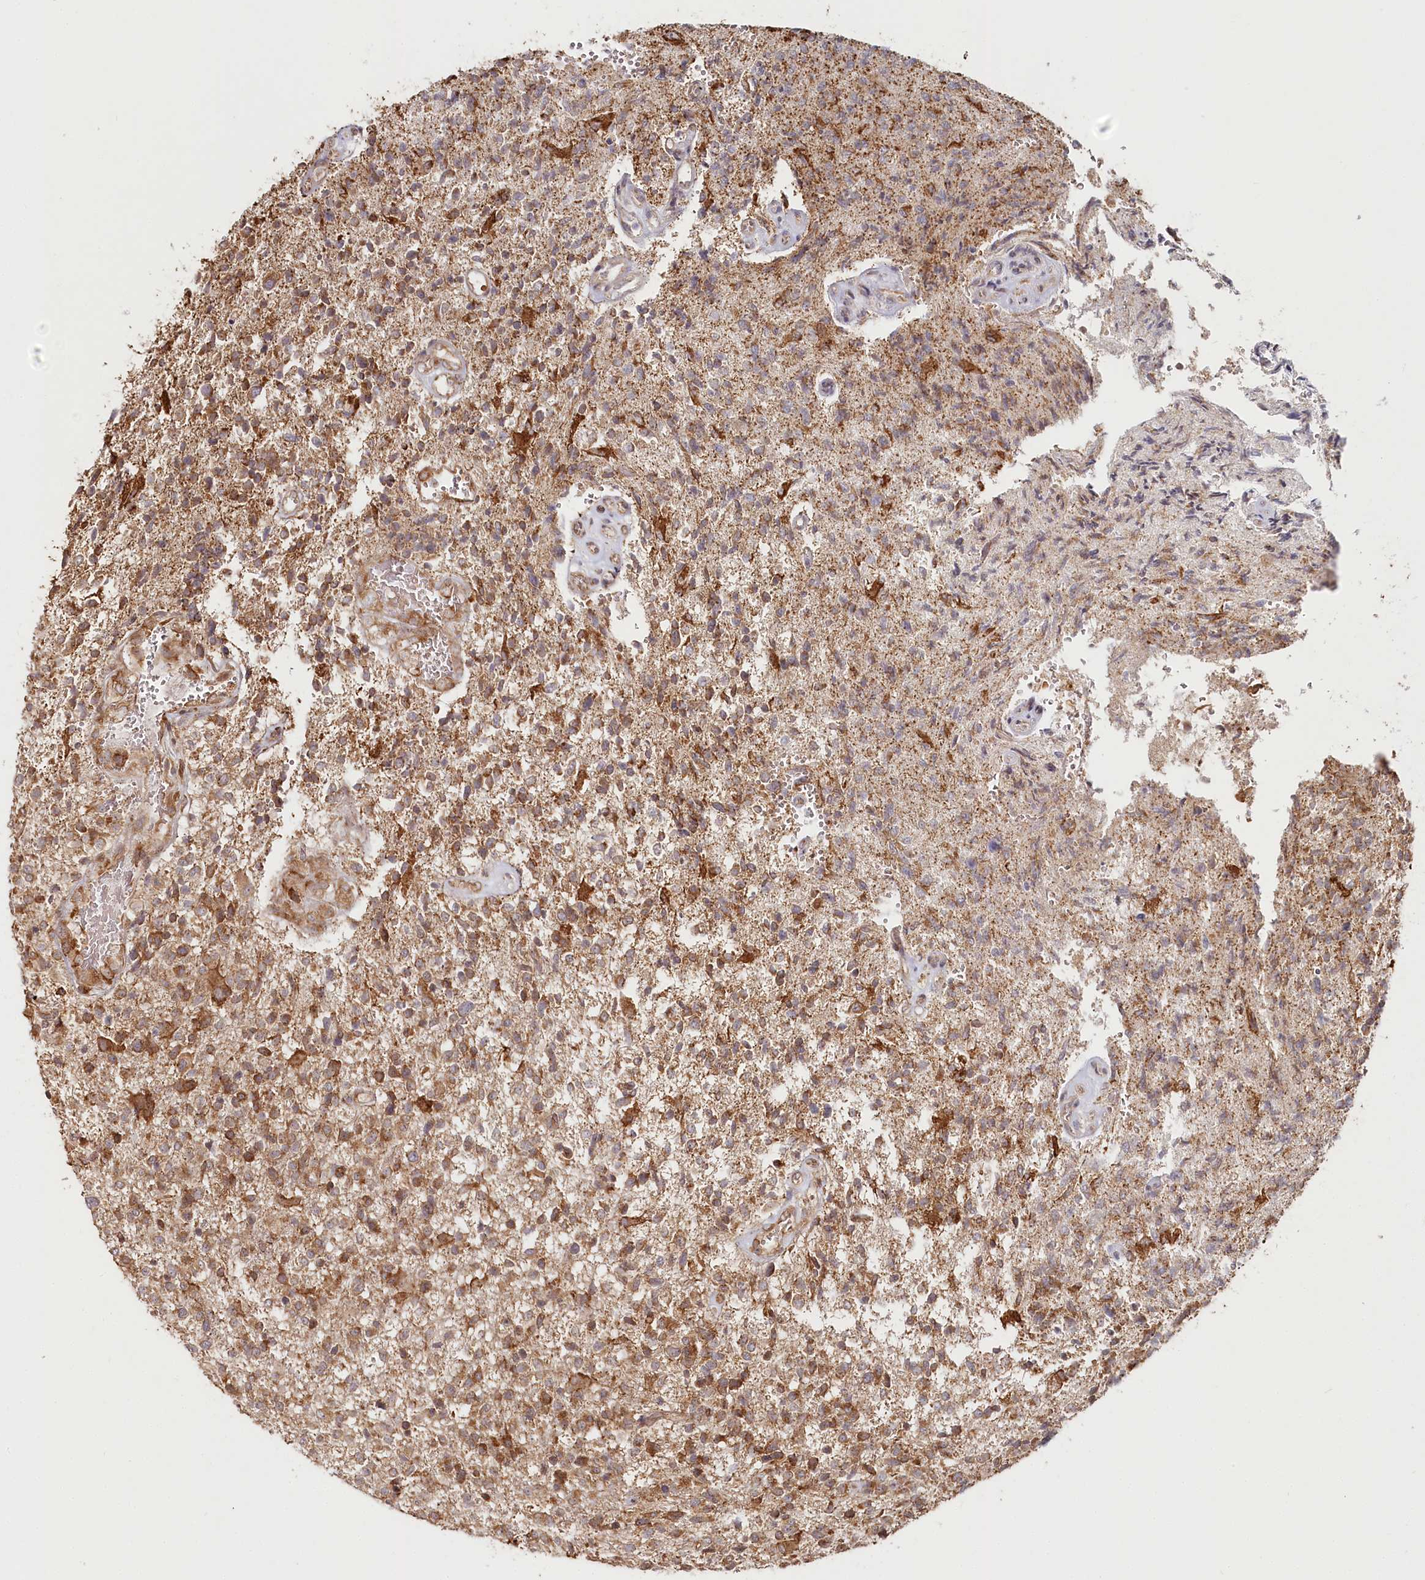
{"staining": {"intensity": "moderate", "quantity": ">75%", "location": "cytoplasmic/membranous"}, "tissue": "glioma", "cell_type": "Tumor cells", "image_type": "cancer", "snomed": [{"axis": "morphology", "description": "Glioma, malignant, High grade"}, {"axis": "topography", "description": "Brain"}], "caption": "This is an image of immunohistochemistry staining of malignant glioma (high-grade), which shows moderate staining in the cytoplasmic/membranous of tumor cells.", "gene": "OTUD4", "patient": {"sex": "male", "age": 72}}